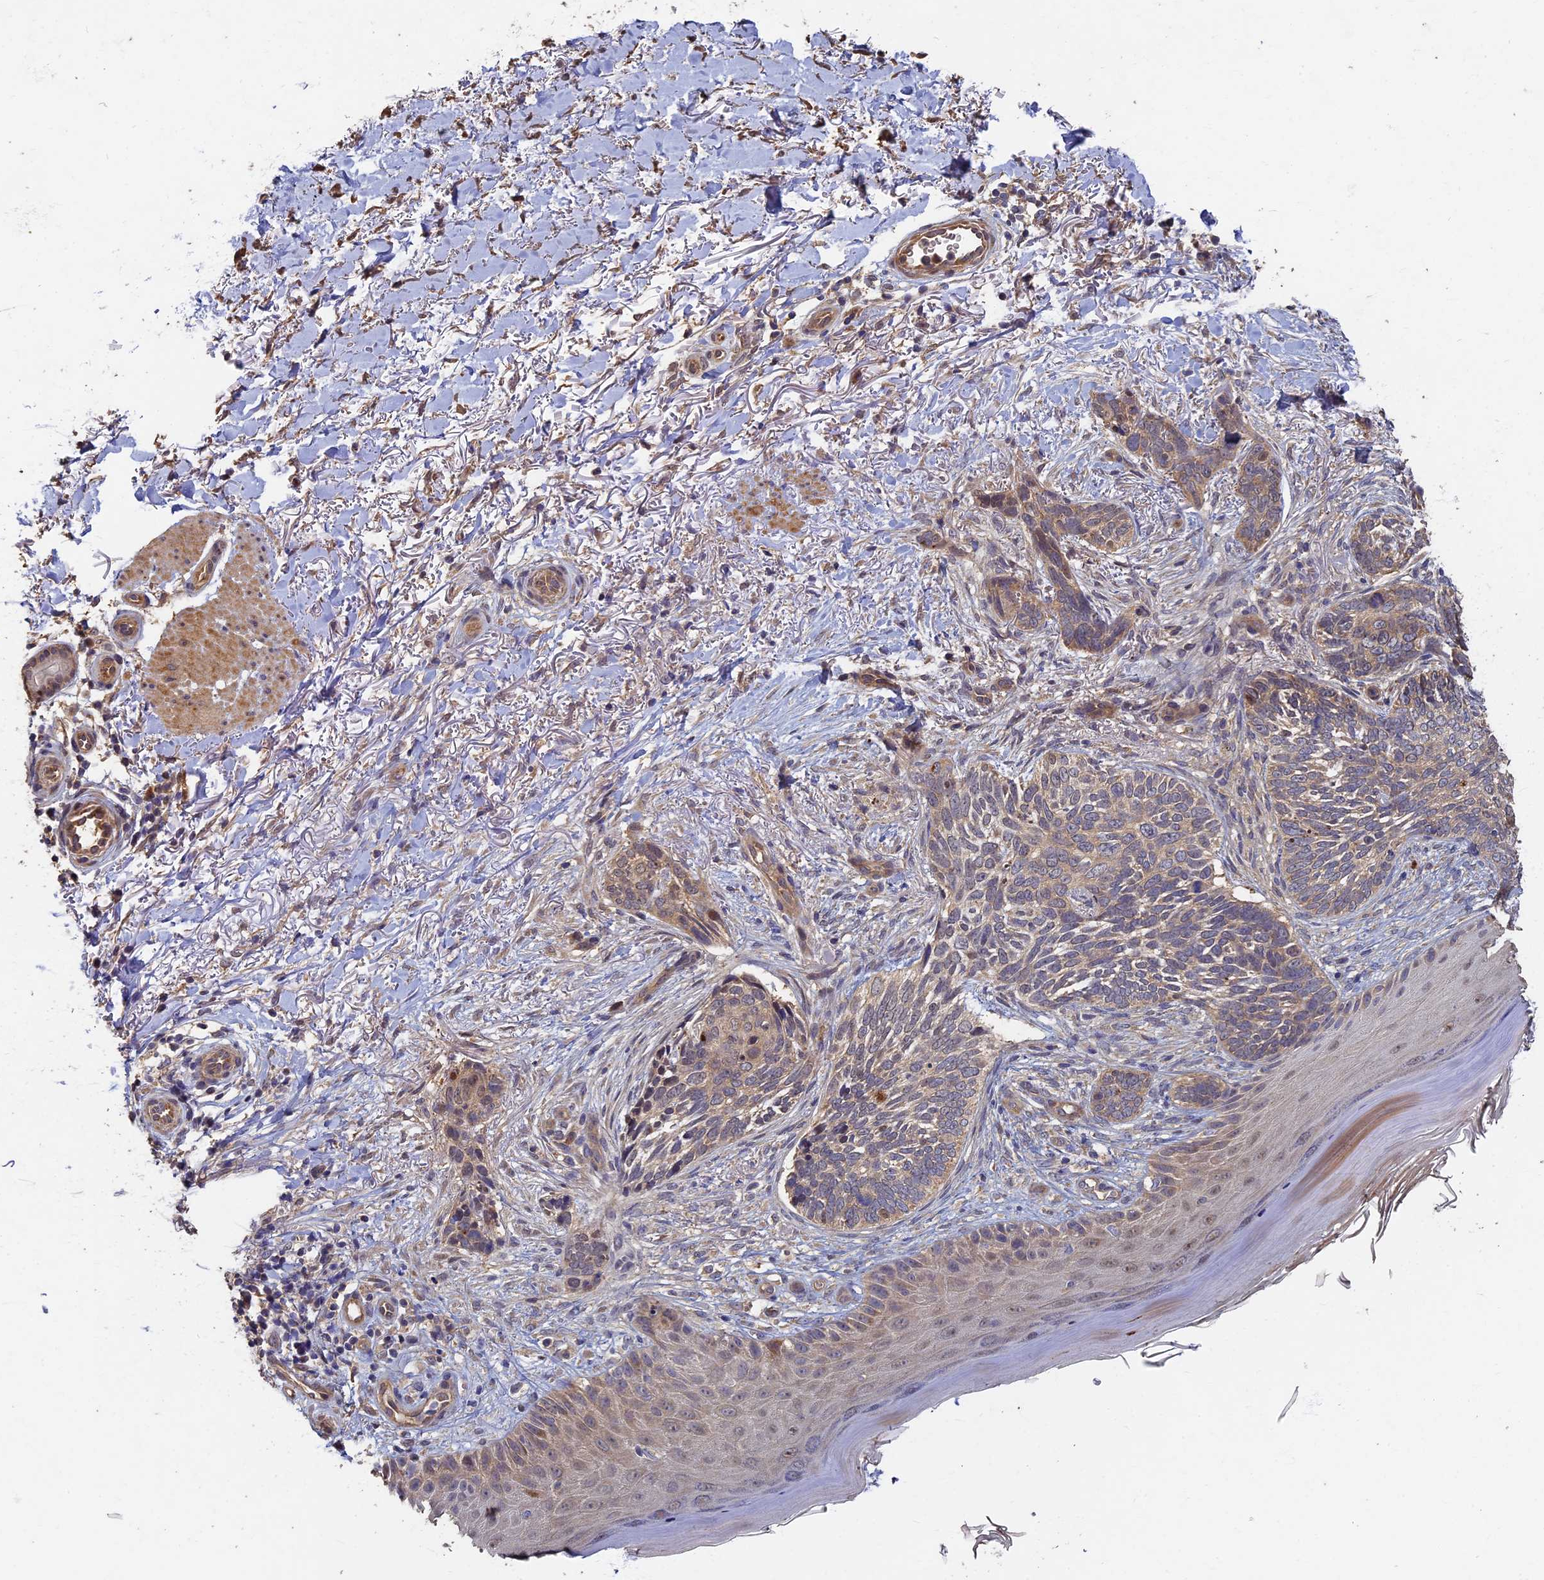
{"staining": {"intensity": "weak", "quantity": "25%-75%", "location": "cytoplasmic/membranous"}, "tissue": "skin cancer", "cell_type": "Tumor cells", "image_type": "cancer", "snomed": [{"axis": "morphology", "description": "Normal tissue, NOS"}, {"axis": "morphology", "description": "Basal cell carcinoma"}, {"axis": "topography", "description": "Skin"}], "caption": "Basal cell carcinoma (skin) stained for a protein (brown) shows weak cytoplasmic/membranous positive positivity in approximately 25%-75% of tumor cells.", "gene": "RSPH3", "patient": {"sex": "female", "age": 67}}